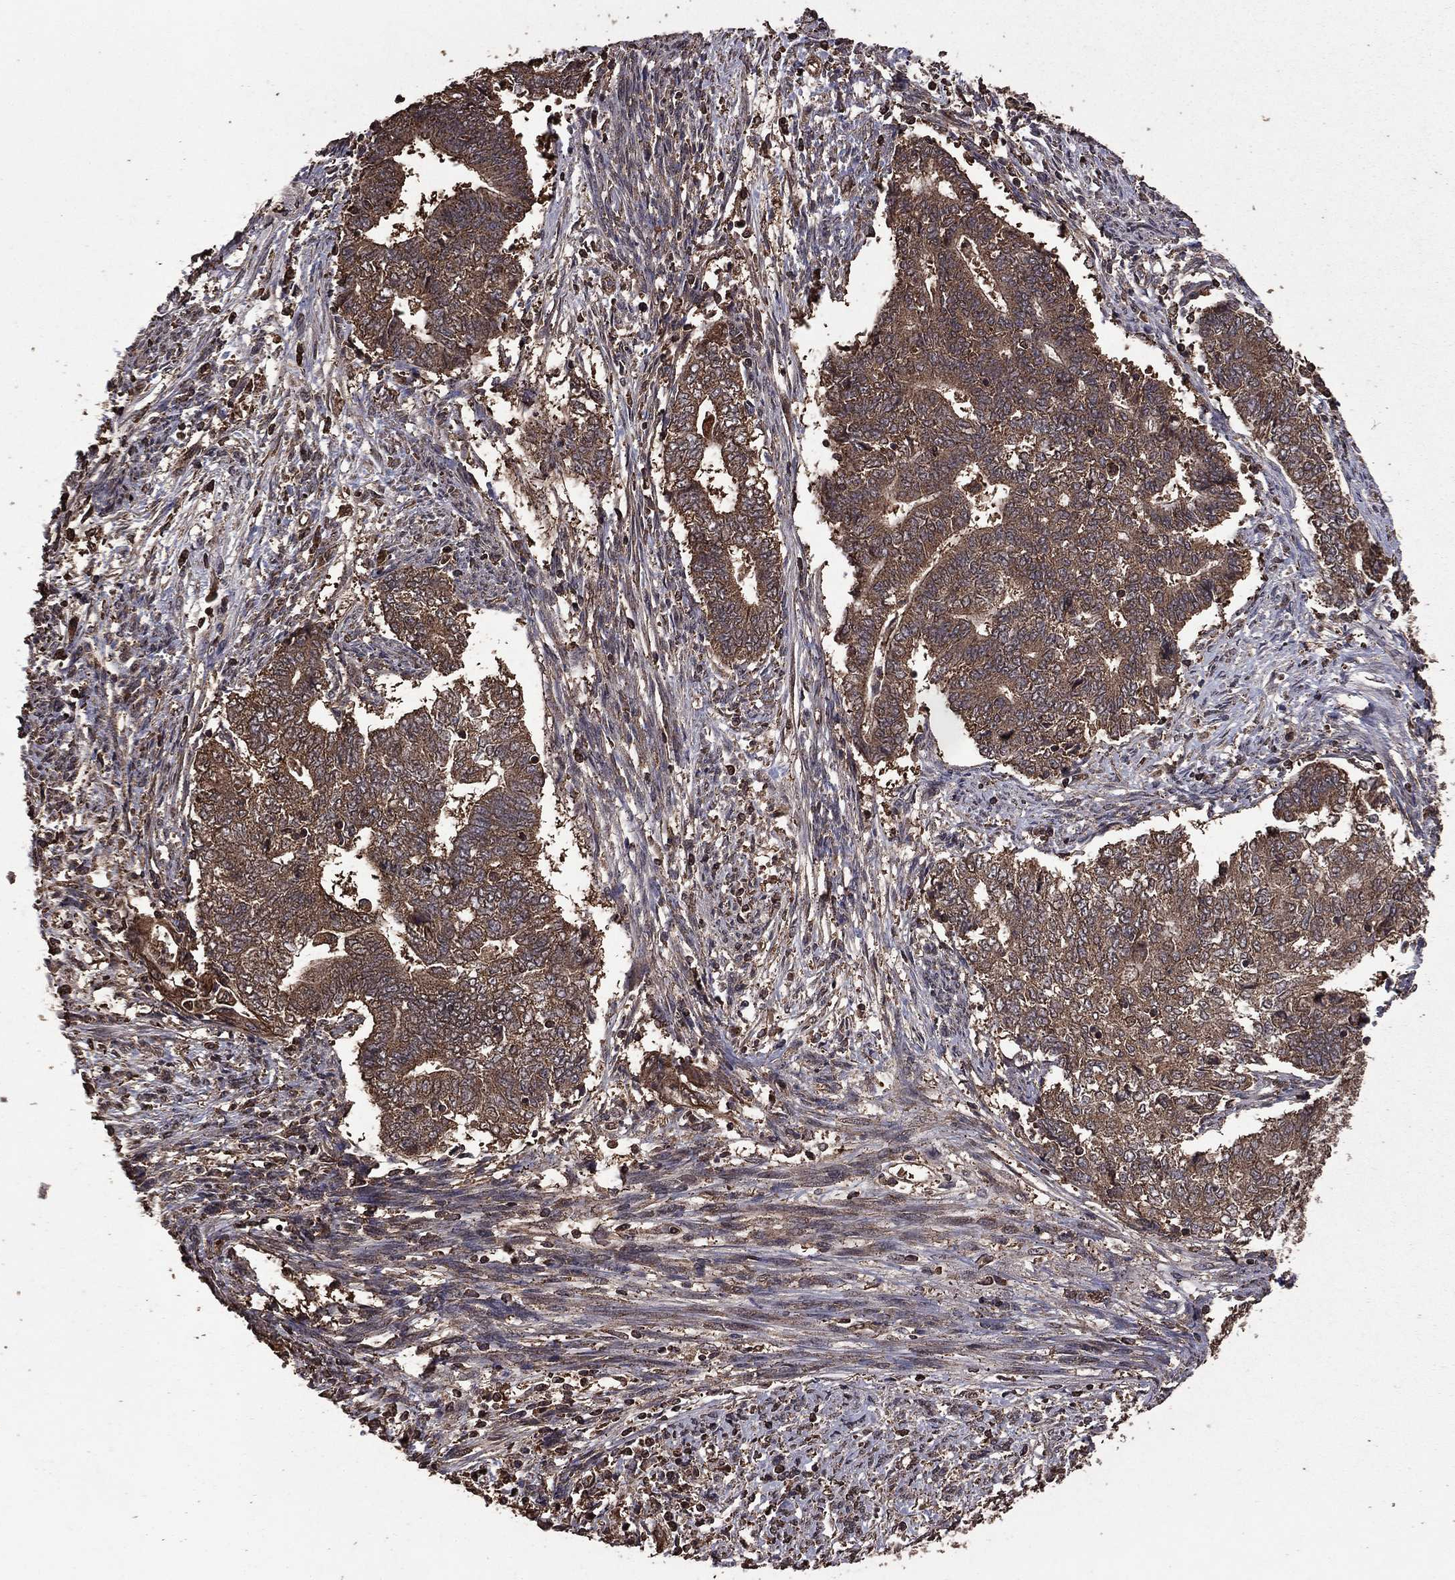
{"staining": {"intensity": "moderate", "quantity": ">75%", "location": "cytoplasmic/membranous"}, "tissue": "endometrial cancer", "cell_type": "Tumor cells", "image_type": "cancer", "snomed": [{"axis": "morphology", "description": "Adenocarcinoma, NOS"}, {"axis": "topography", "description": "Endometrium"}], "caption": "This is a histology image of immunohistochemistry staining of endometrial cancer, which shows moderate expression in the cytoplasmic/membranous of tumor cells.", "gene": "BIRC6", "patient": {"sex": "female", "age": 65}}